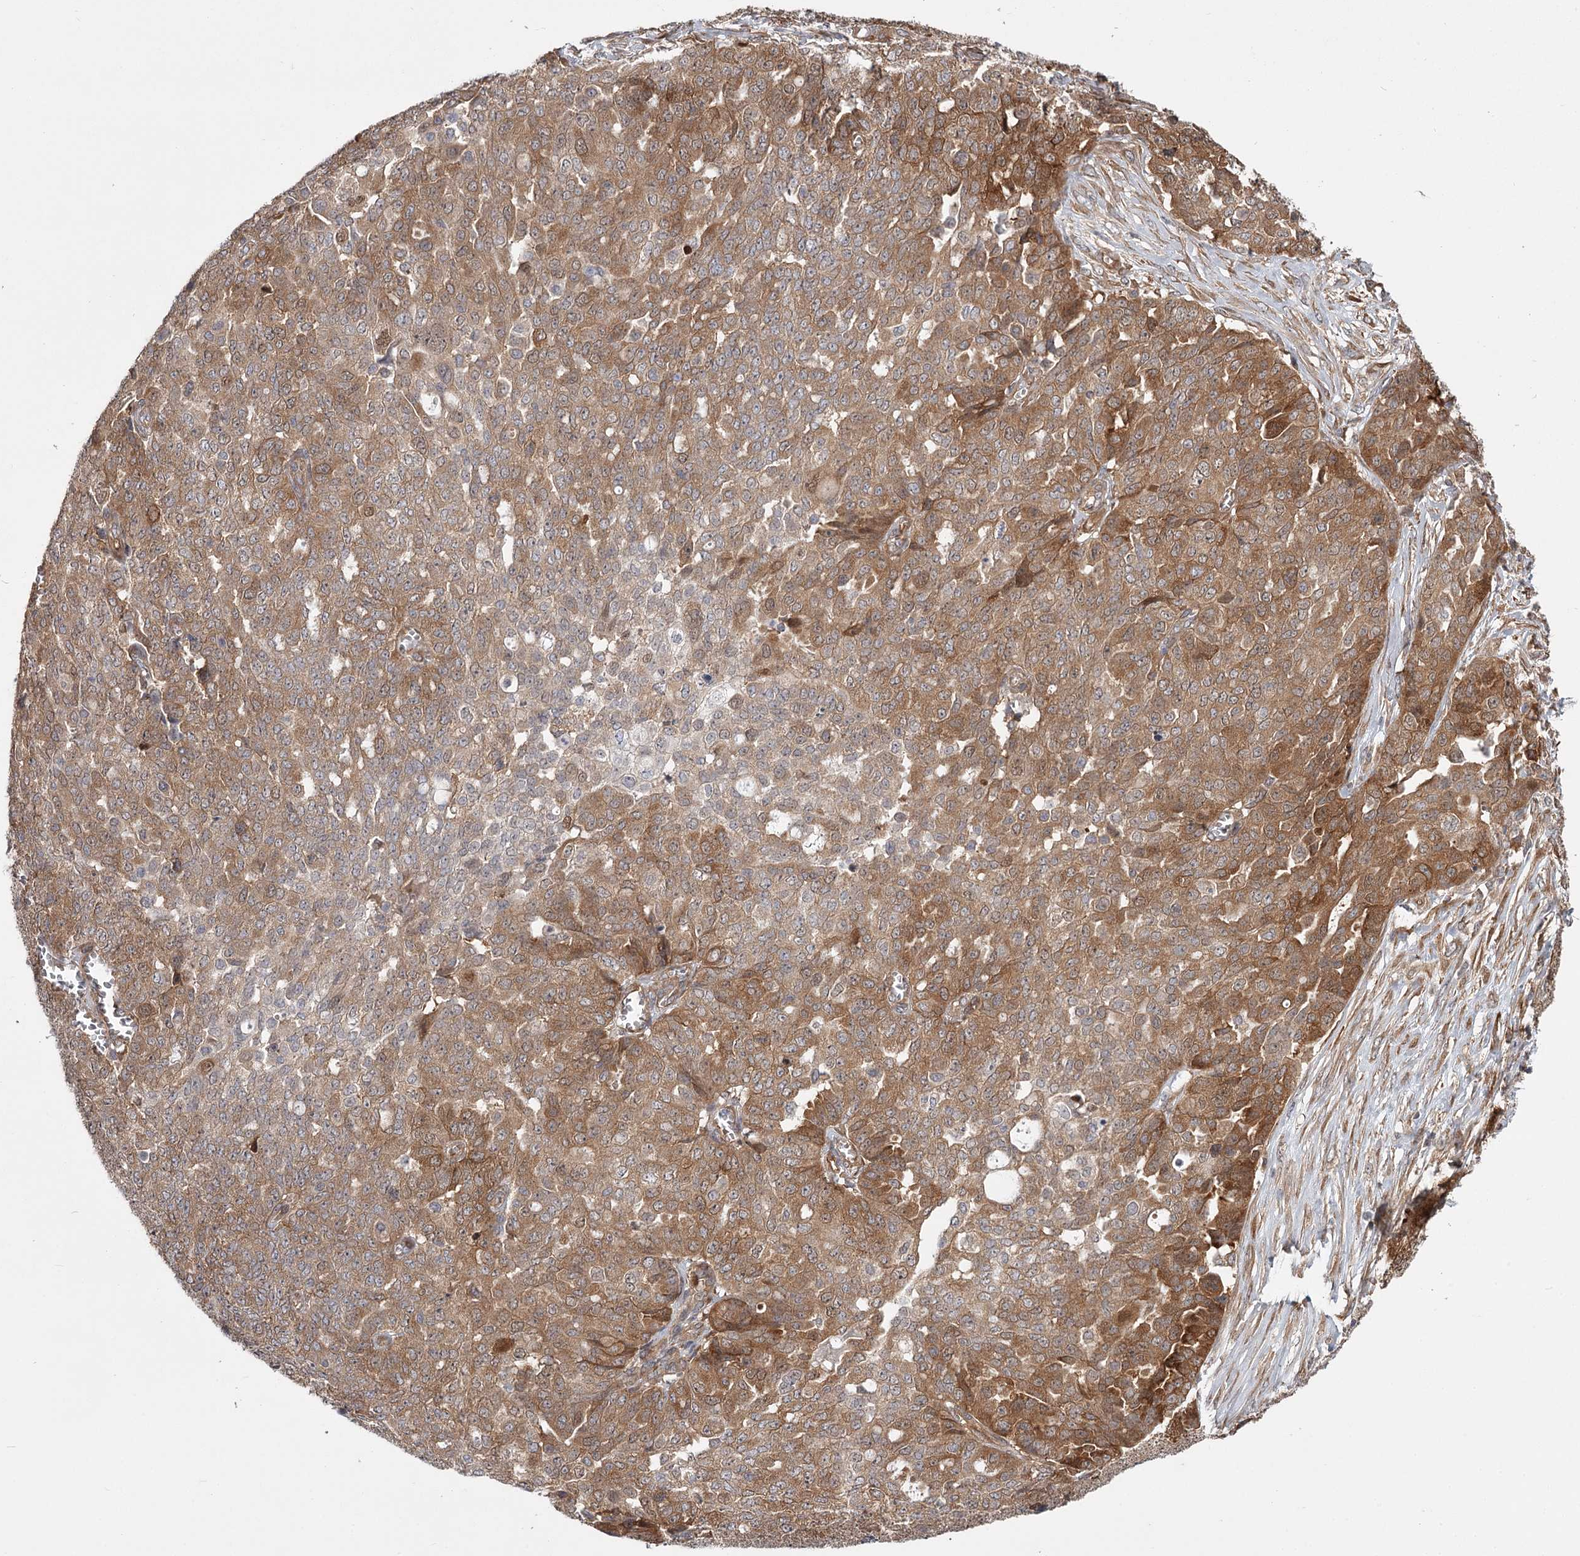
{"staining": {"intensity": "moderate", "quantity": ">75%", "location": "cytoplasmic/membranous"}, "tissue": "ovarian cancer", "cell_type": "Tumor cells", "image_type": "cancer", "snomed": [{"axis": "morphology", "description": "Cystadenocarcinoma, serous, NOS"}, {"axis": "topography", "description": "Soft tissue"}, {"axis": "topography", "description": "Ovary"}], "caption": "Protein expression analysis of serous cystadenocarcinoma (ovarian) reveals moderate cytoplasmic/membranous expression in about >75% of tumor cells.", "gene": "CCNG2", "patient": {"sex": "female", "age": 57}}